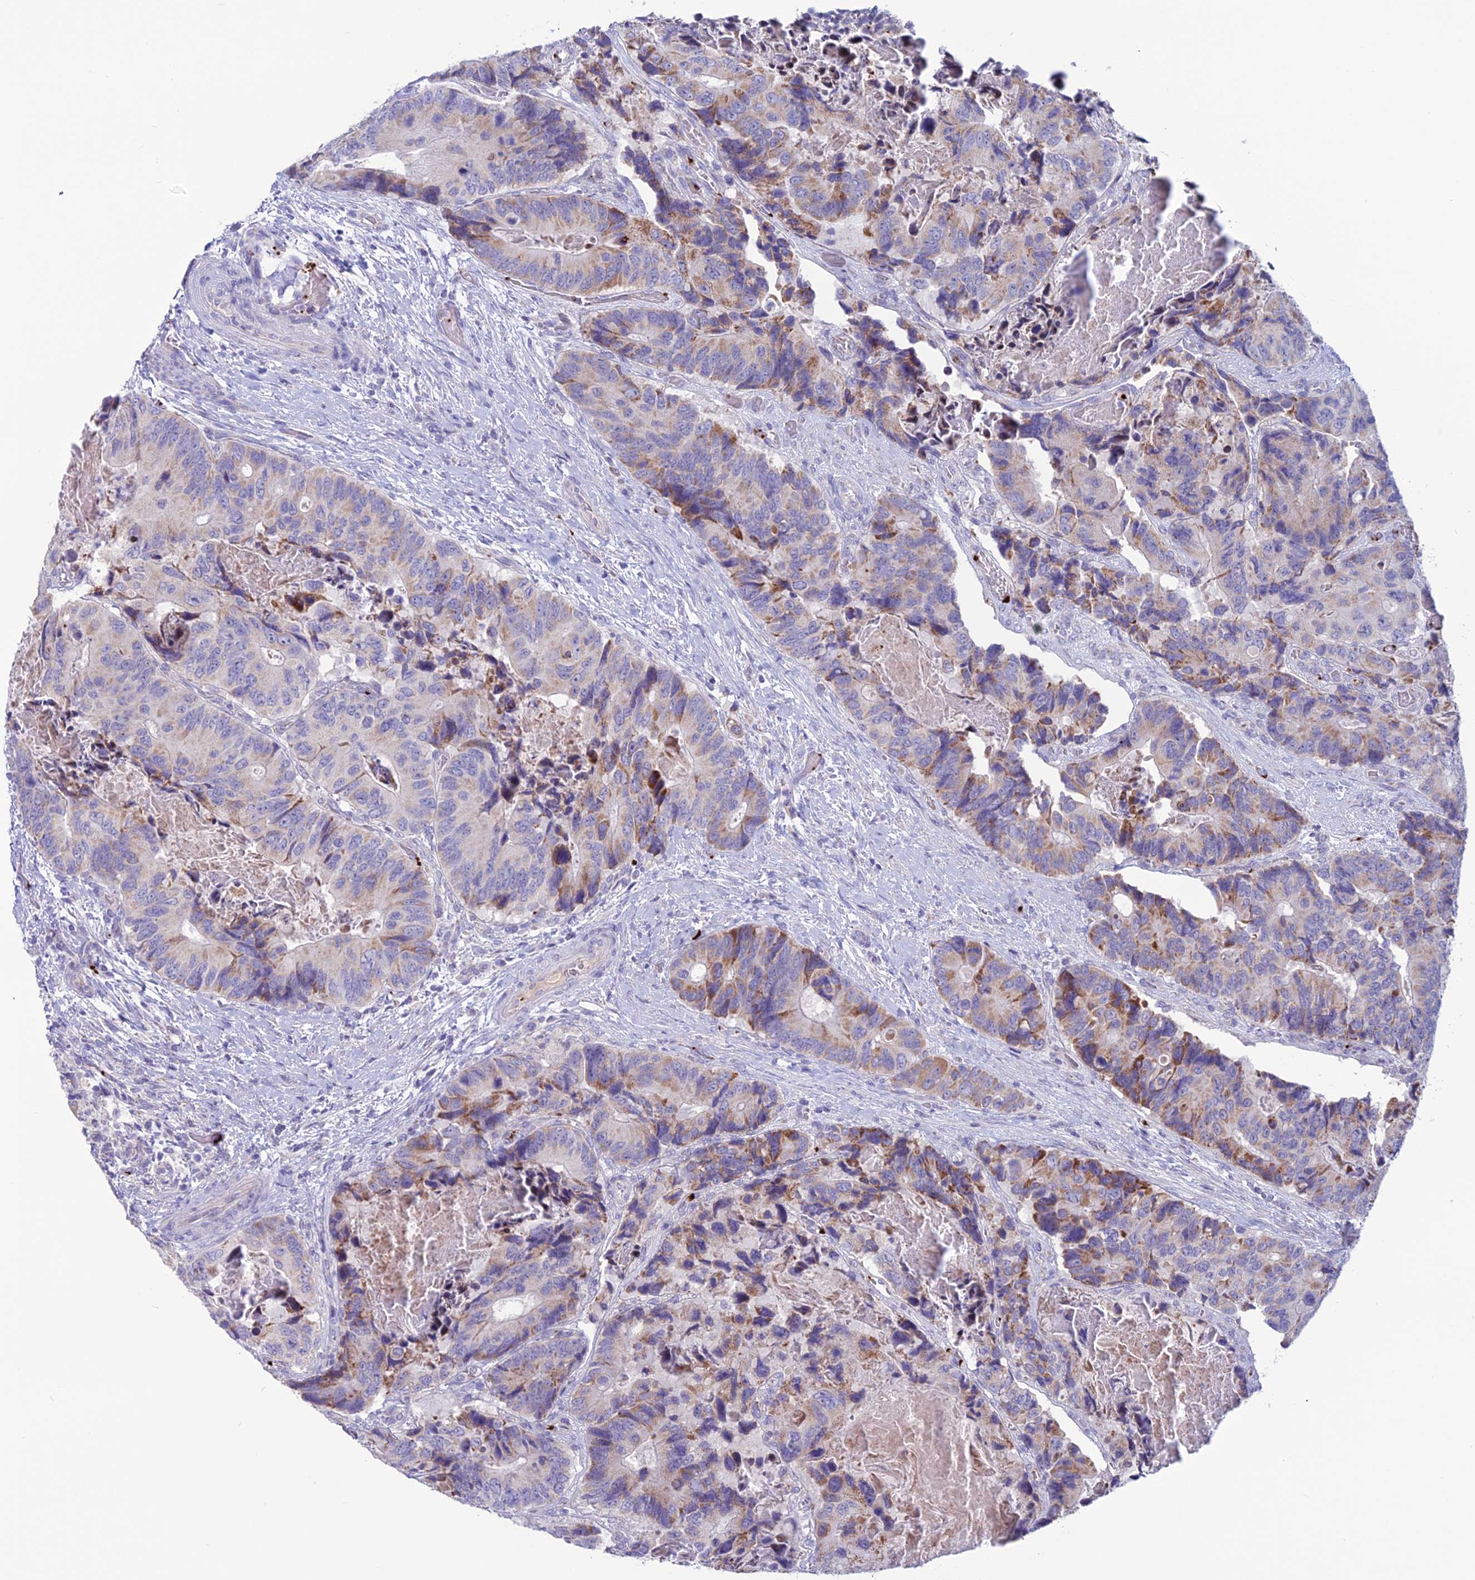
{"staining": {"intensity": "moderate", "quantity": "25%-75%", "location": "cytoplasmic/membranous"}, "tissue": "colorectal cancer", "cell_type": "Tumor cells", "image_type": "cancer", "snomed": [{"axis": "morphology", "description": "Adenocarcinoma, NOS"}, {"axis": "topography", "description": "Colon"}], "caption": "Approximately 25%-75% of tumor cells in human colorectal cancer exhibit moderate cytoplasmic/membranous protein staining as visualized by brown immunohistochemical staining.", "gene": "C21orf140", "patient": {"sex": "male", "age": 84}}